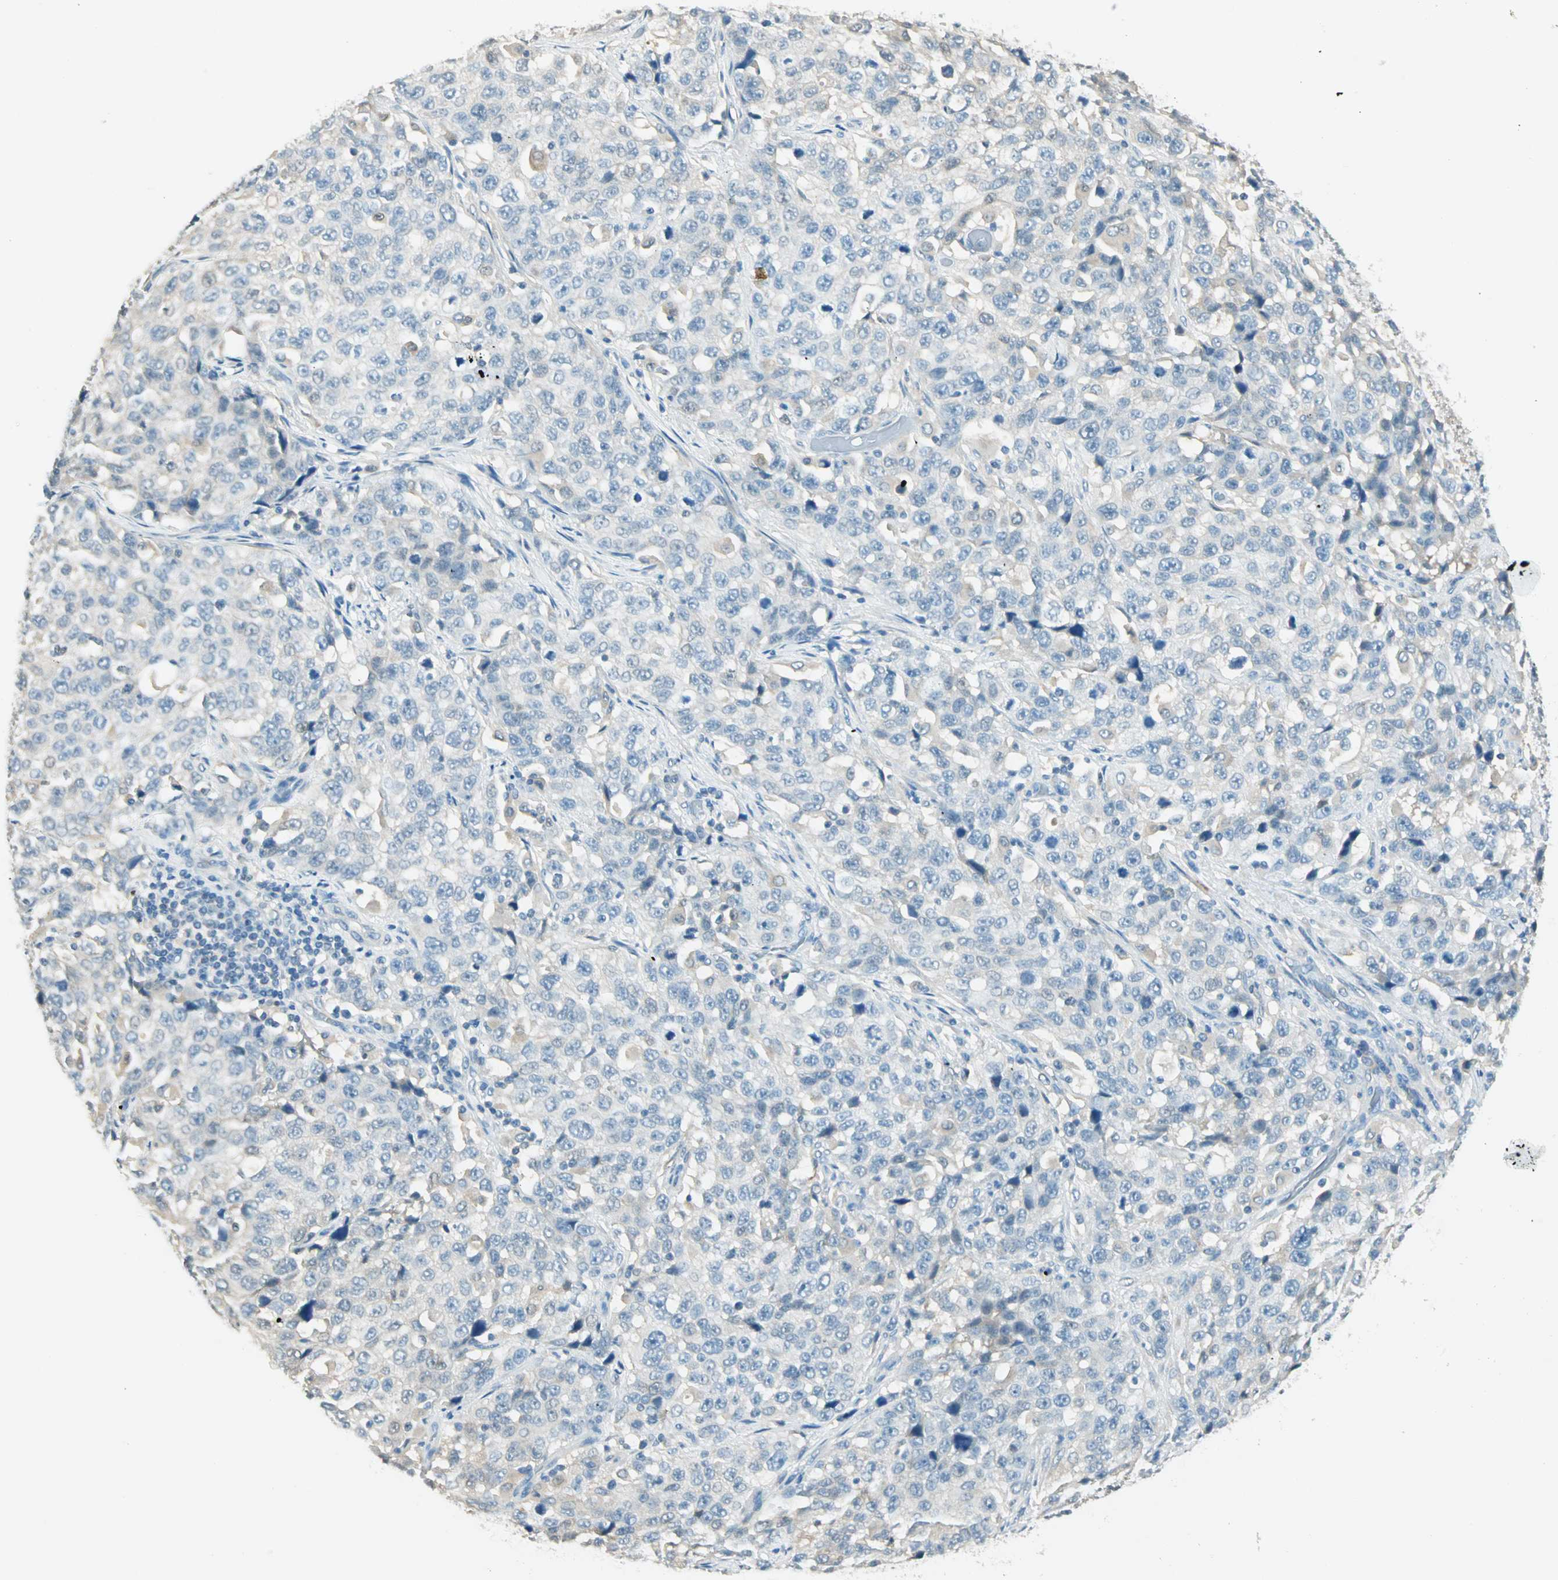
{"staining": {"intensity": "weak", "quantity": "25%-75%", "location": "cytoplasmic/membranous"}, "tissue": "stomach cancer", "cell_type": "Tumor cells", "image_type": "cancer", "snomed": [{"axis": "morphology", "description": "Normal tissue, NOS"}, {"axis": "morphology", "description": "Adenocarcinoma, NOS"}, {"axis": "topography", "description": "Stomach"}], "caption": "Protein staining of stomach cancer tissue demonstrates weak cytoplasmic/membranous expression in approximately 25%-75% of tumor cells. (Stains: DAB in brown, nuclei in blue, Microscopy: brightfield microscopy at high magnification).", "gene": "S100A1", "patient": {"sex": "male", "age": 48}}